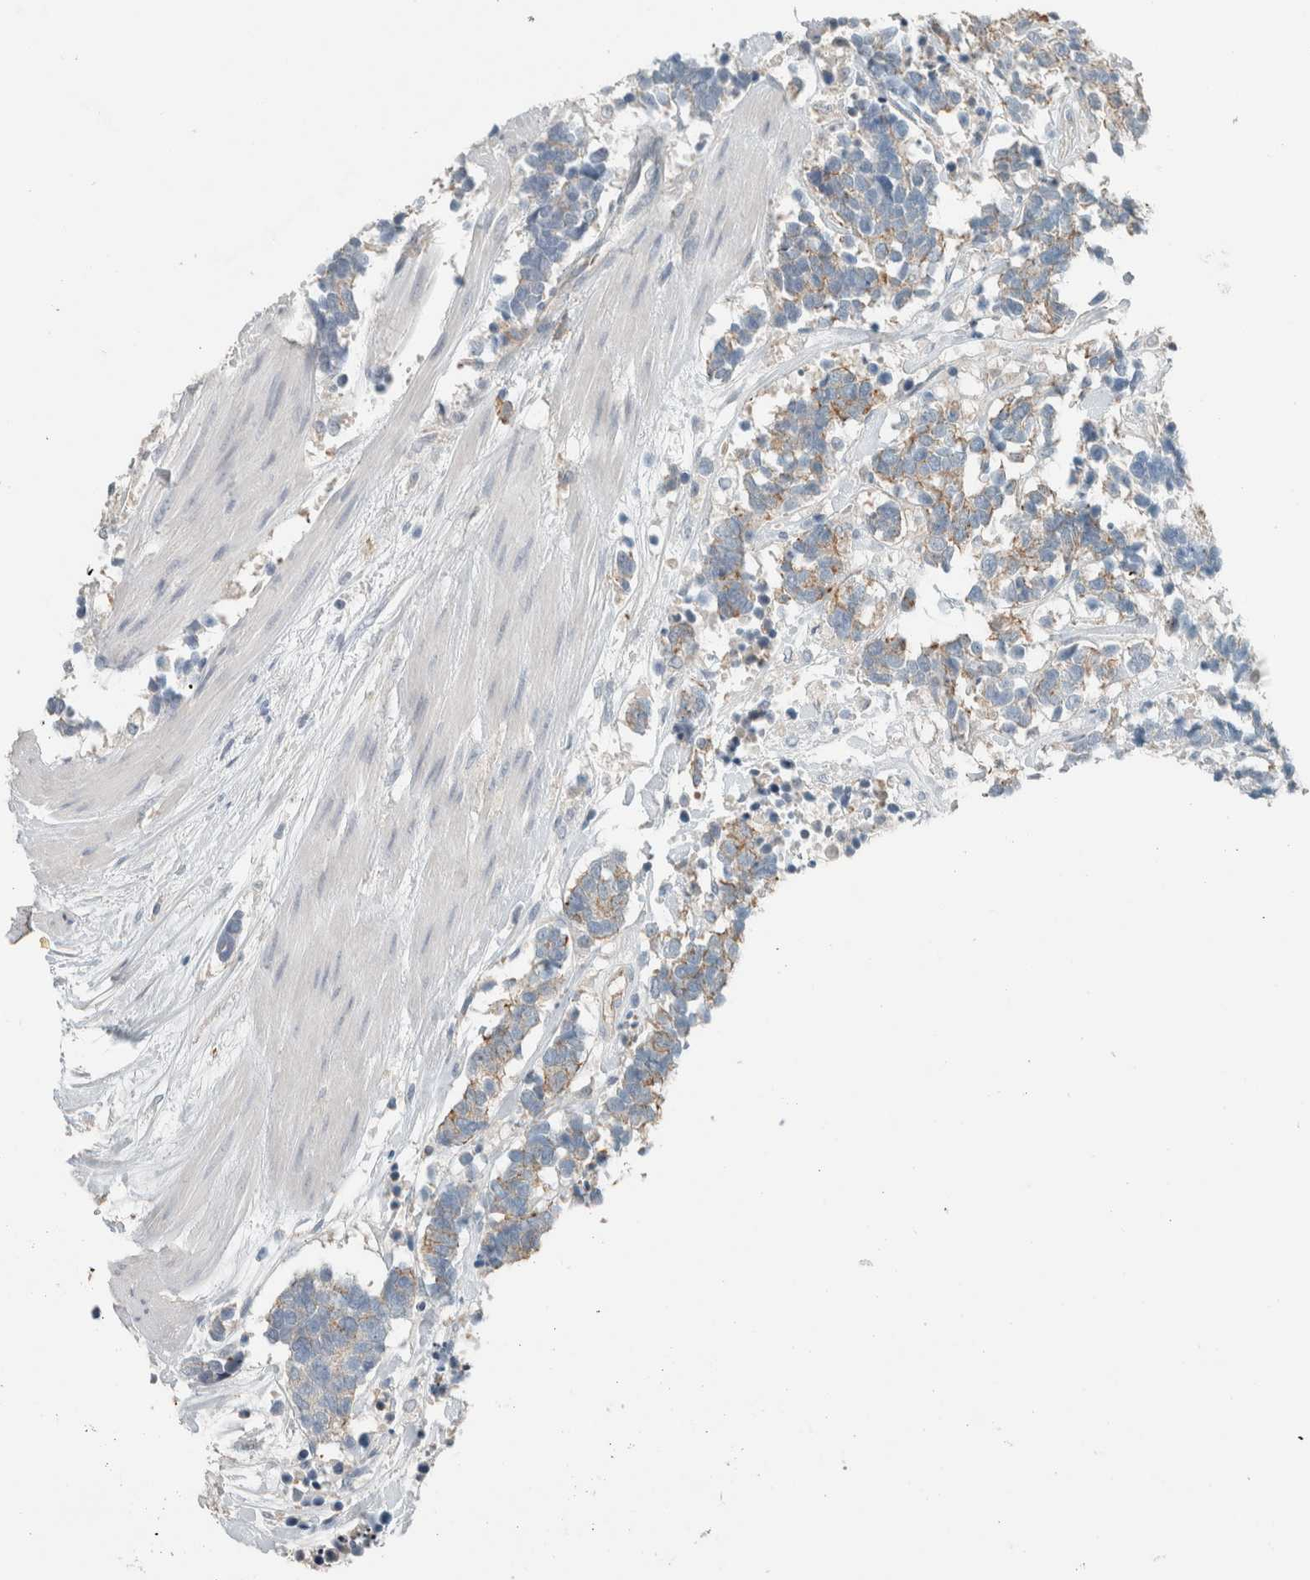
{"staining": {"intensity": "moderate", "quantity": "<25%", "location": "cytoplasmic/membranous"}, "tissue": "carcinoid", "cell_type": "Tumor cells", "image_type": "cancer", "snomed": [{"axis": "morphology", "description": "Carcinoma, NOS"}, {"axis": "morphology", "description": "Carcinoid, malignant, NOS"}, {"axis": "topography", "description": "Urinary bladder"}], "caption": "Protein expression analysis of carcinoid shows moderate cytoplasmic/membranous staining in approximately <25% of tumor cells.", "gene": "SCIN", "patient": {"sex": "male", "age": 57}}